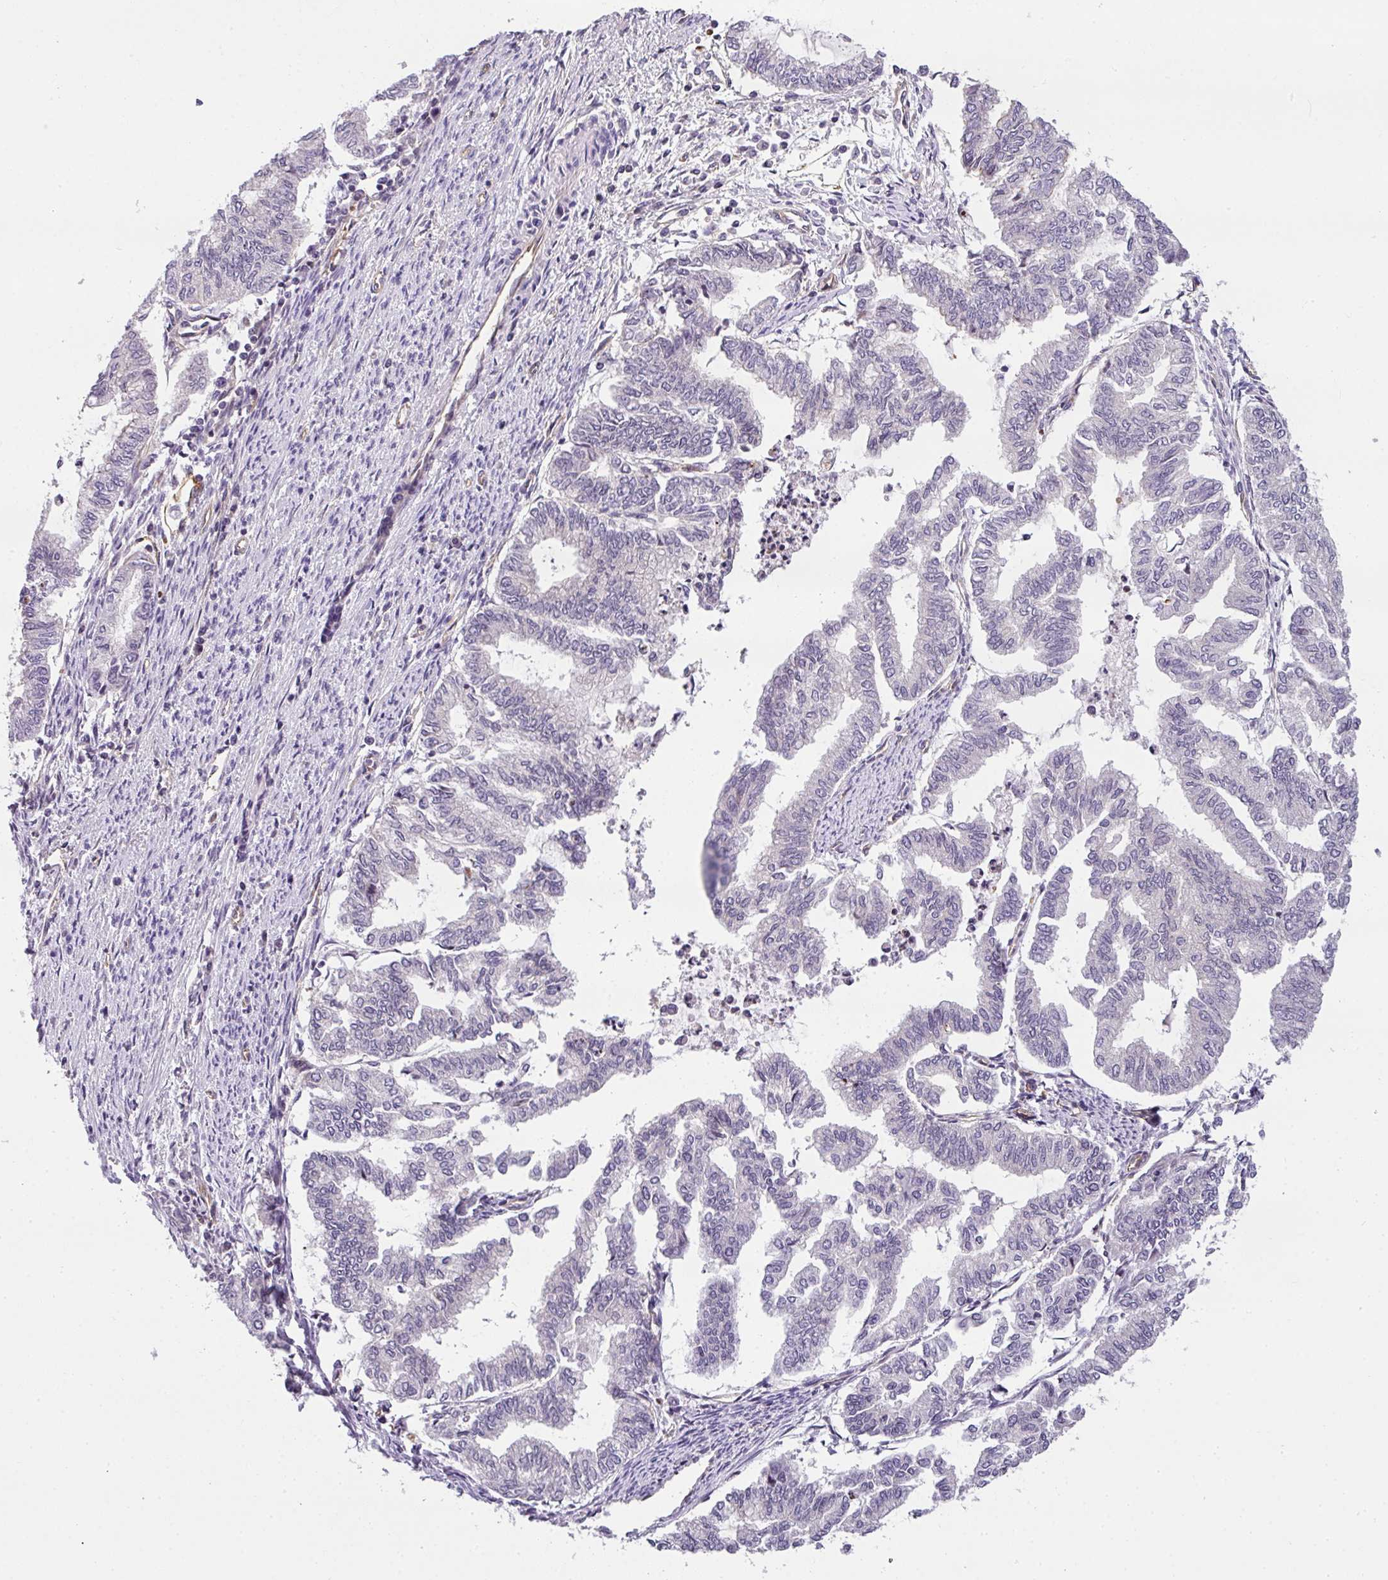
{"staining": {"intensity": "negative", "quantity": "none", "location": "none"}, "tissue": "endometrial cancer", "cell_type": "Tumor cells", "image_type": "cancer", "snomed": [{"axis": "morphology", "description": "Adenocarcinoma, NOS"}, {"axis": "topography", "description": "Endometrium"}], "caption": "This is an IHC histopathology image of adenocarcinoma (endometrial). There is no positivity in tumor cells.", "gene": "OR11H4", "patient": {"sex": "female", "age": 79}}